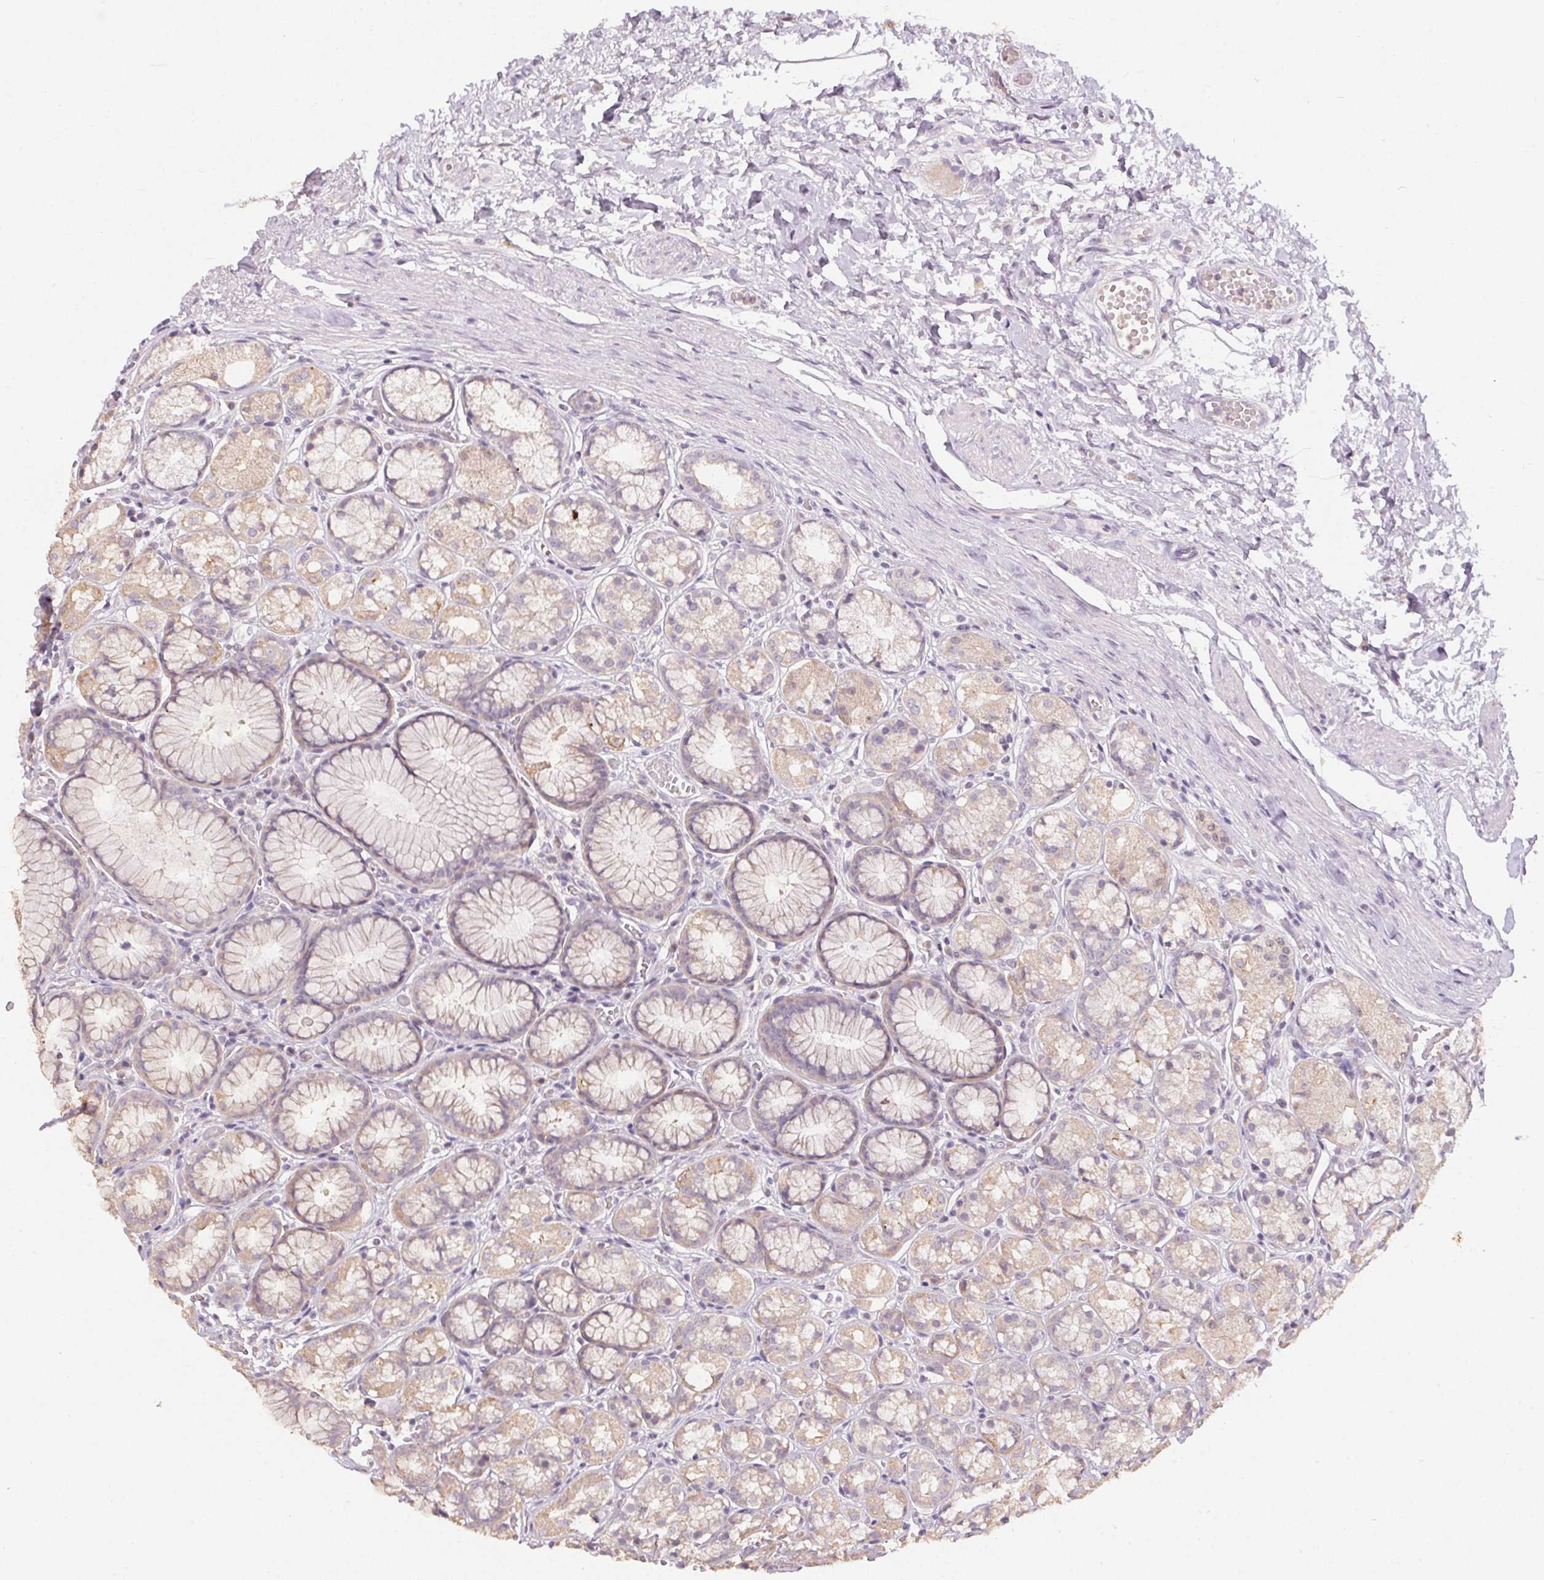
{"staining": {"intensity": "weak", "quantity": "25%-75%", "location": "cytoplasmic/membranous"}, "tissue": "stomach", "cell_type": "Glandular cells", "image_type": "normal", "snomed": [{"axis": "morphology", "description": "Normal tissue, NOS"}, {"axis": "topography", "description": "Stomach"}], "caption": "This histopathology image demonstrates benign stomach stained with immunohistochemistry to label a protein in brown. The cytoplasmic/membranous of glandular cells show weak positivity for the protein. Nuclei are counter-stained blue.", "gene": "SPACA9", "patient": {"sex": "male", "age": 70}}